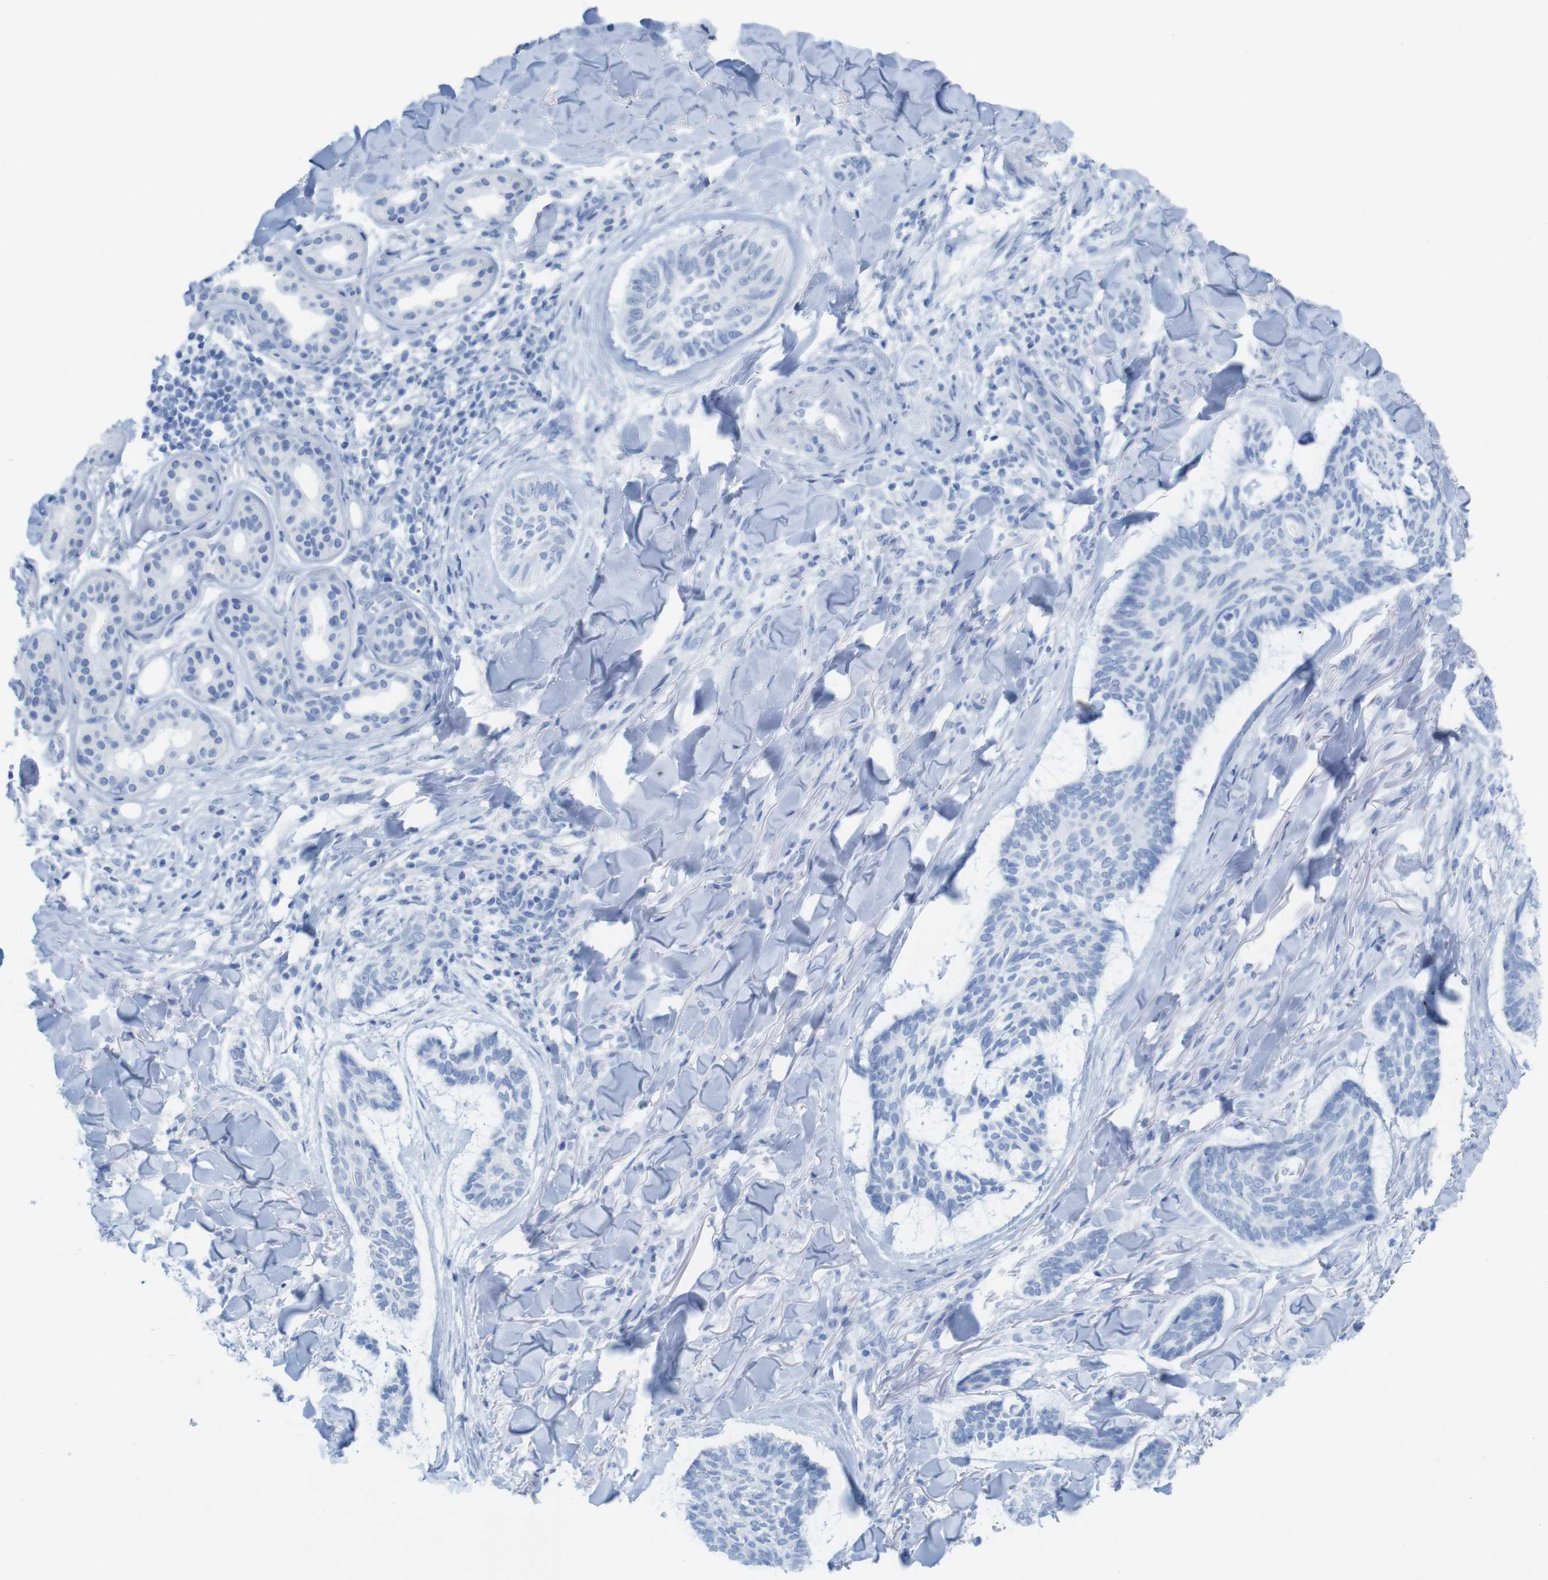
{"staining": {"intensity": "negative", "quantity": "none", "location": "none"}, "tissue": "skin cancer", "cell_type": "Tumor cells", "image_type": "cancer", "snomed": [{"axis": "morphology", "description": "Basal cell carcinoma"}, {"axis": "topography", "description": "Skin"}], "caption": "High magnification brightfield microscopy of skin cancer stained with DAB (3,3'-diaminobenzidine) (brown) and counterstained with hematoxylin (blue): tumor cells show no significant positivity. (Immunohistochemistry (ihc), brightfield microscopy, high magnification).", "gene": "MYH7", "patient": {"sex": "male", "age": 43}}